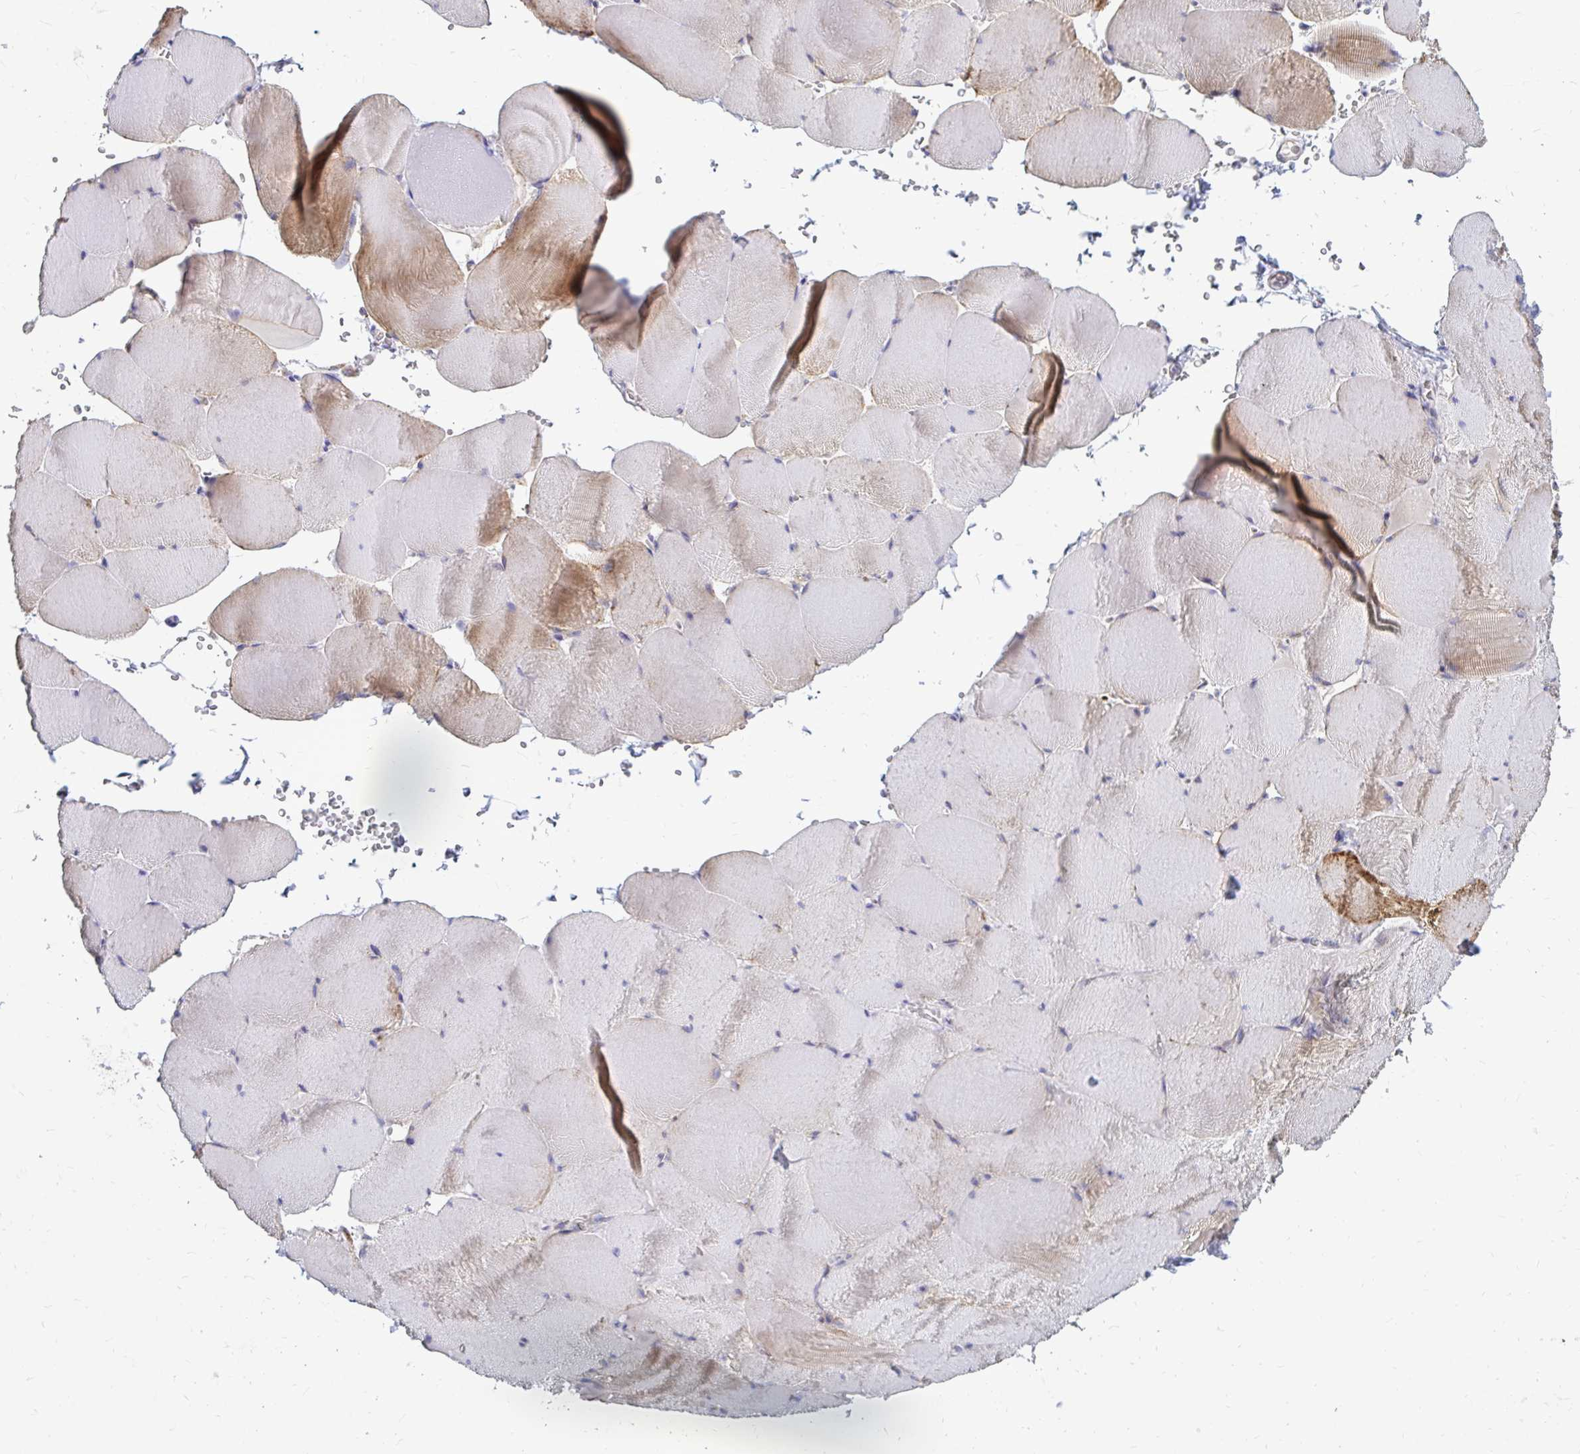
{"staining": {"intensity": "moderate", "quantity": "25%-75%", "location": "cytoplasmic/membranous"}, "tissue": "skeletal muscle", "cell_type": "Myocytes", "image_type": "normal", "snomed": [{"axis": "morphology", "description": "Normal tissue, NOS"}, {"axis": "topography", "description": "Skeletal muscle"}, {"axis": "topography", "description": "Head-Neck"}], "caption": "An image of human skeletal muscle stained for a protein exhibits moderate cytoplasmic/membranous brown staining in myocytes.", "gene": "OR10R2", "patient": {"sex": "male", "age": 66}}